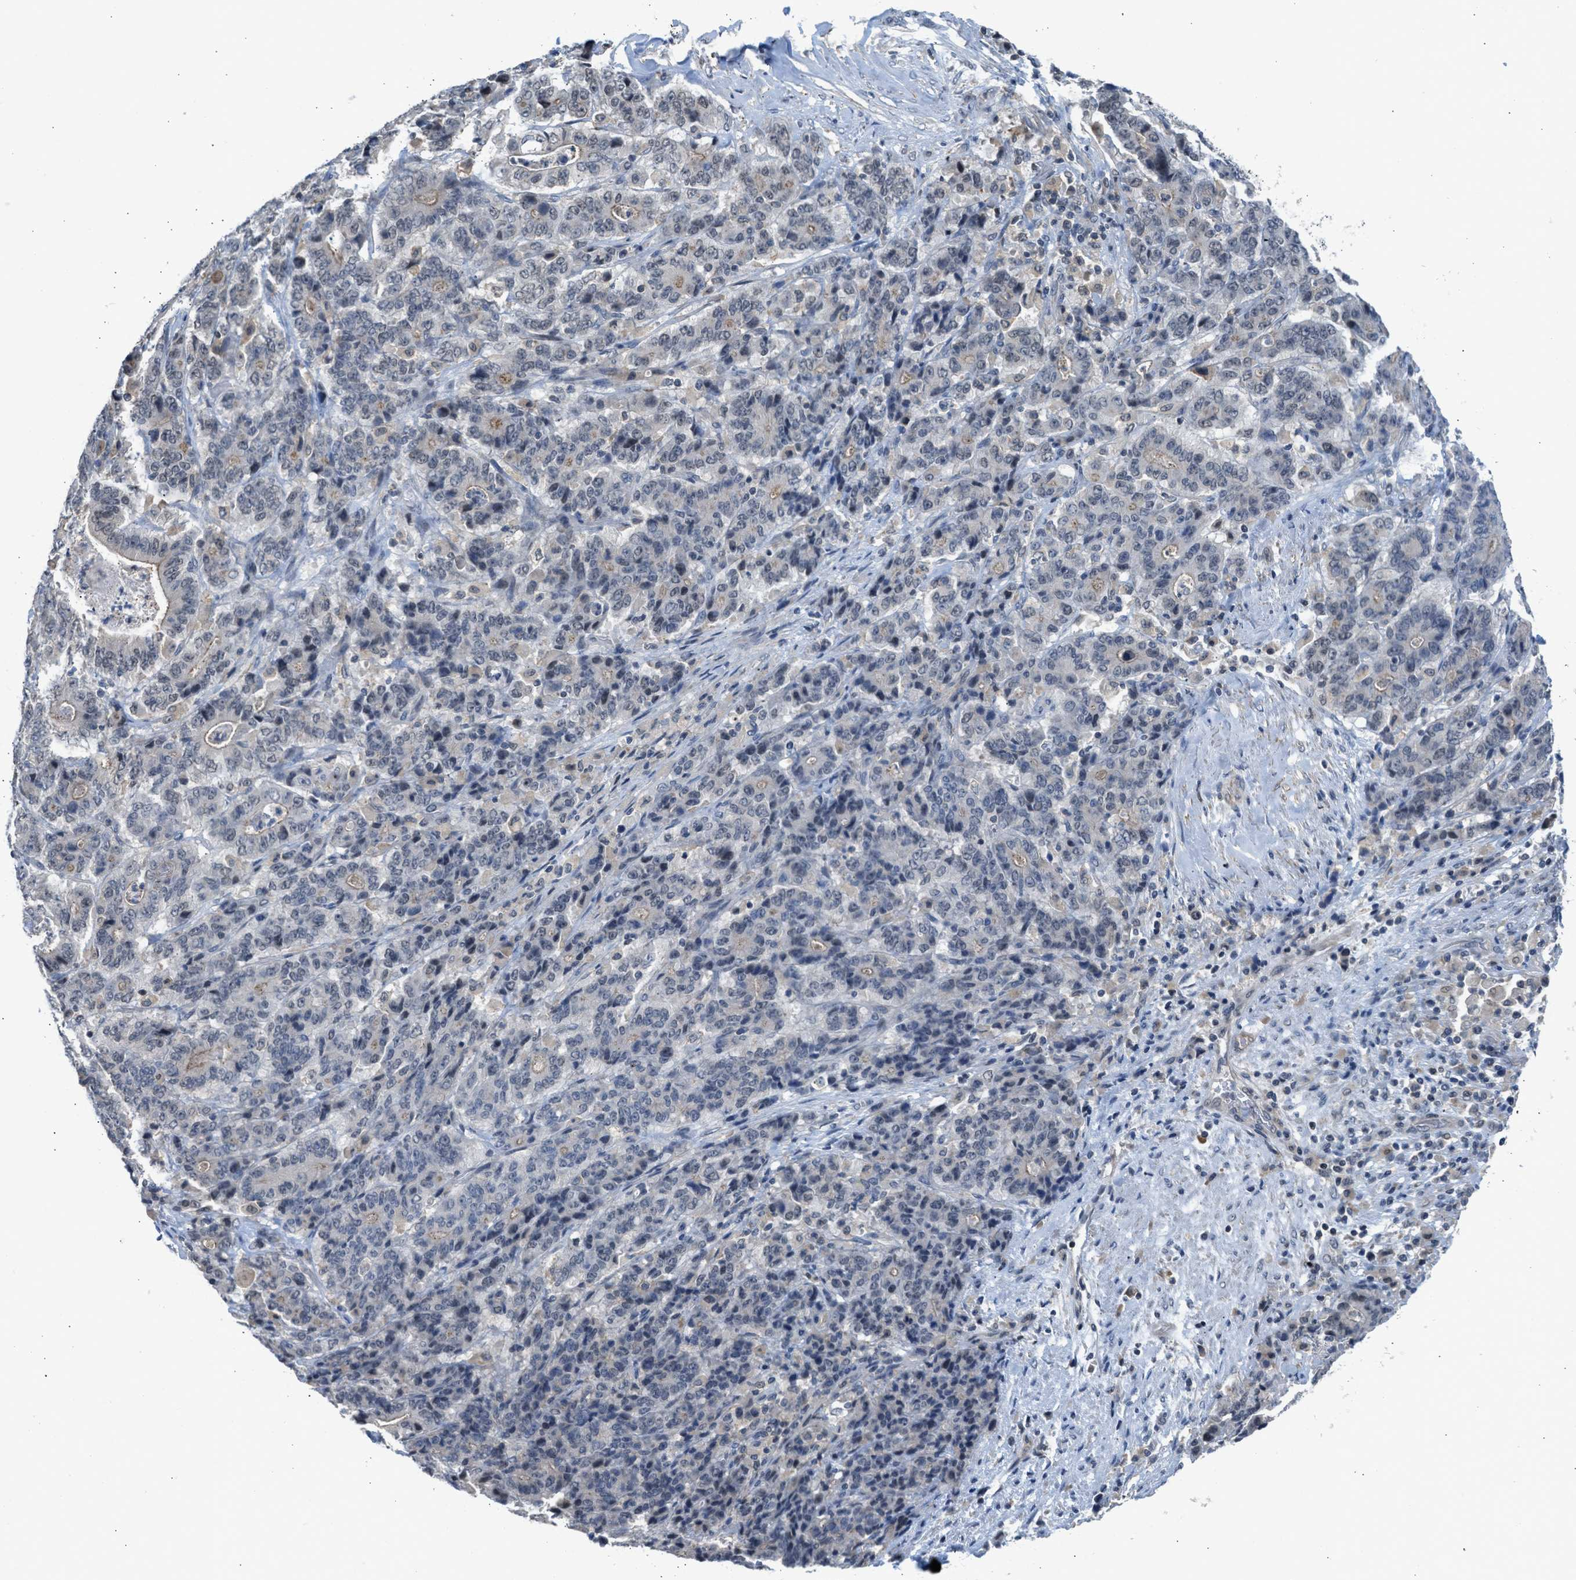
{"staining": {"intensity": "negative", "quantity": "none", "location": "none"}, "tissue": "stomach cancer", "cell_type": "Tumor cells", "image_type": "cancer", "snomed": [{"axis": "morphology", "description": "Adenocarcinoma, NOS"}, {"axis": "topography", "description": "Stomach"}], "caption": "DAB immunohistochemical staining of human stomach cancer (adenocarcinoma) demonstrates no significant staining in tumor cells. (DAB immunohistochemistry (IHC) with hematoxylin counter stain).", "gene": "TTBK2", "patient": {"sex": "female", "age": 73}}